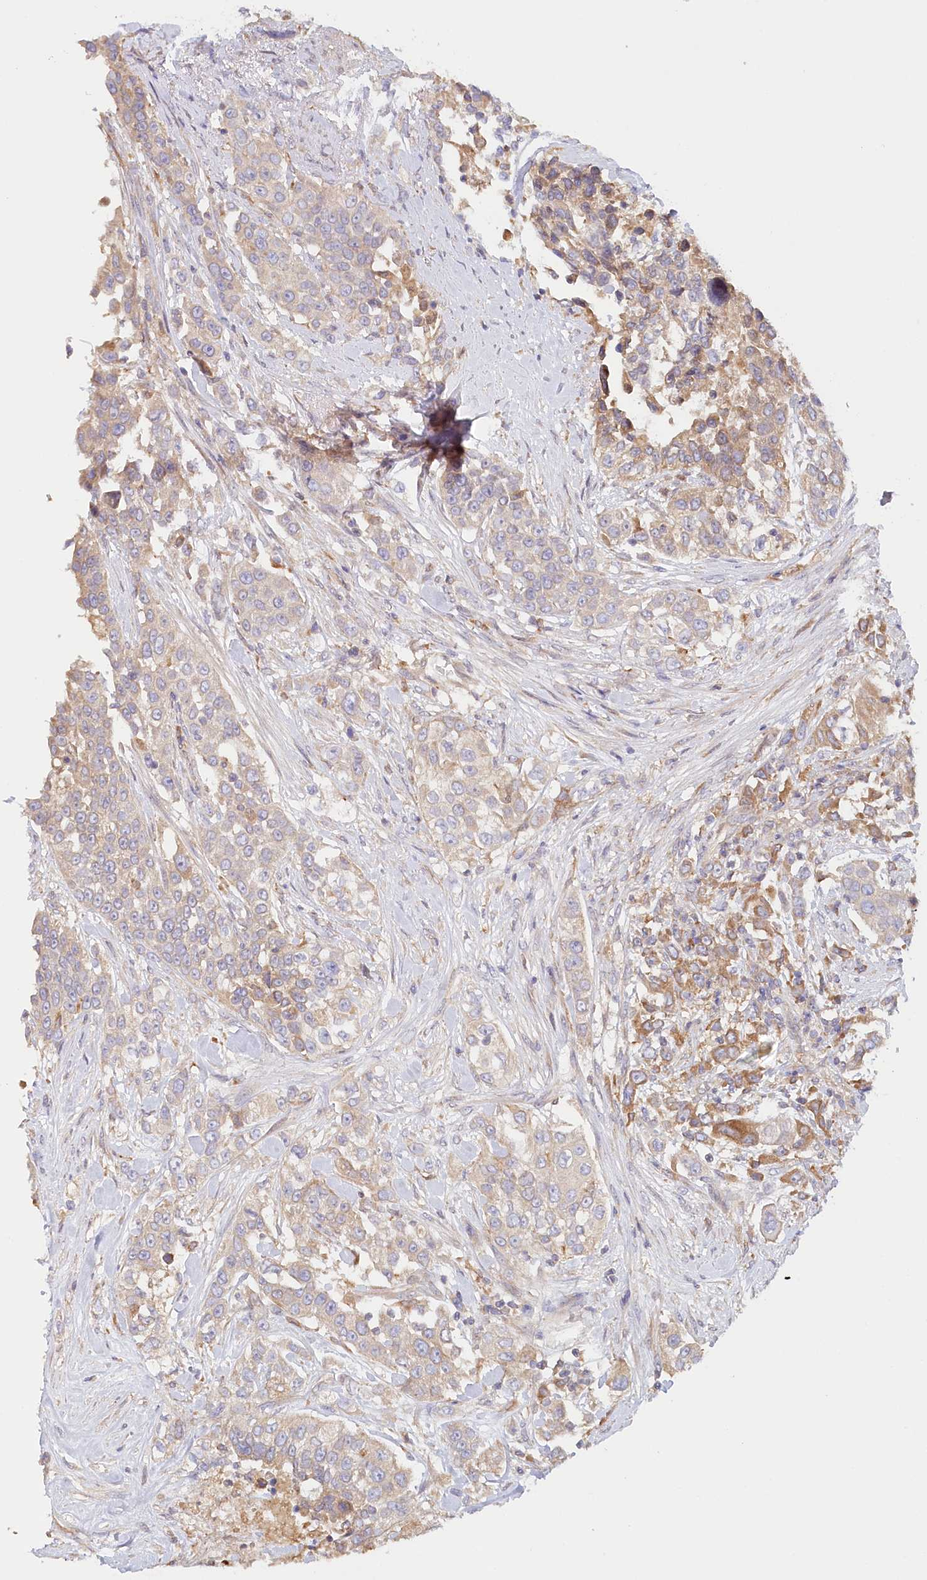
{"staining": {"intensity": "moderate", "quantity": "25%-75%", "location": "cytoplasmic/membranous"}, "tissue": "urothelial cancer", "cell_type": "Tumor cells", "image_type": "cancer", "snomed": [{"axis": "morphology", "description": "Urothelial carcinoma, High grade"}, {"axis": "topography", "description": "Urinary bladder"}], "caption": "Protein staining of urothelial cancer tissue displays moderate cytoplasmic/membranous staining in approximately 25%-75% of tumor cells.", "gene": "PAIP2", "patient": {"sex": "female", "age": 80}}